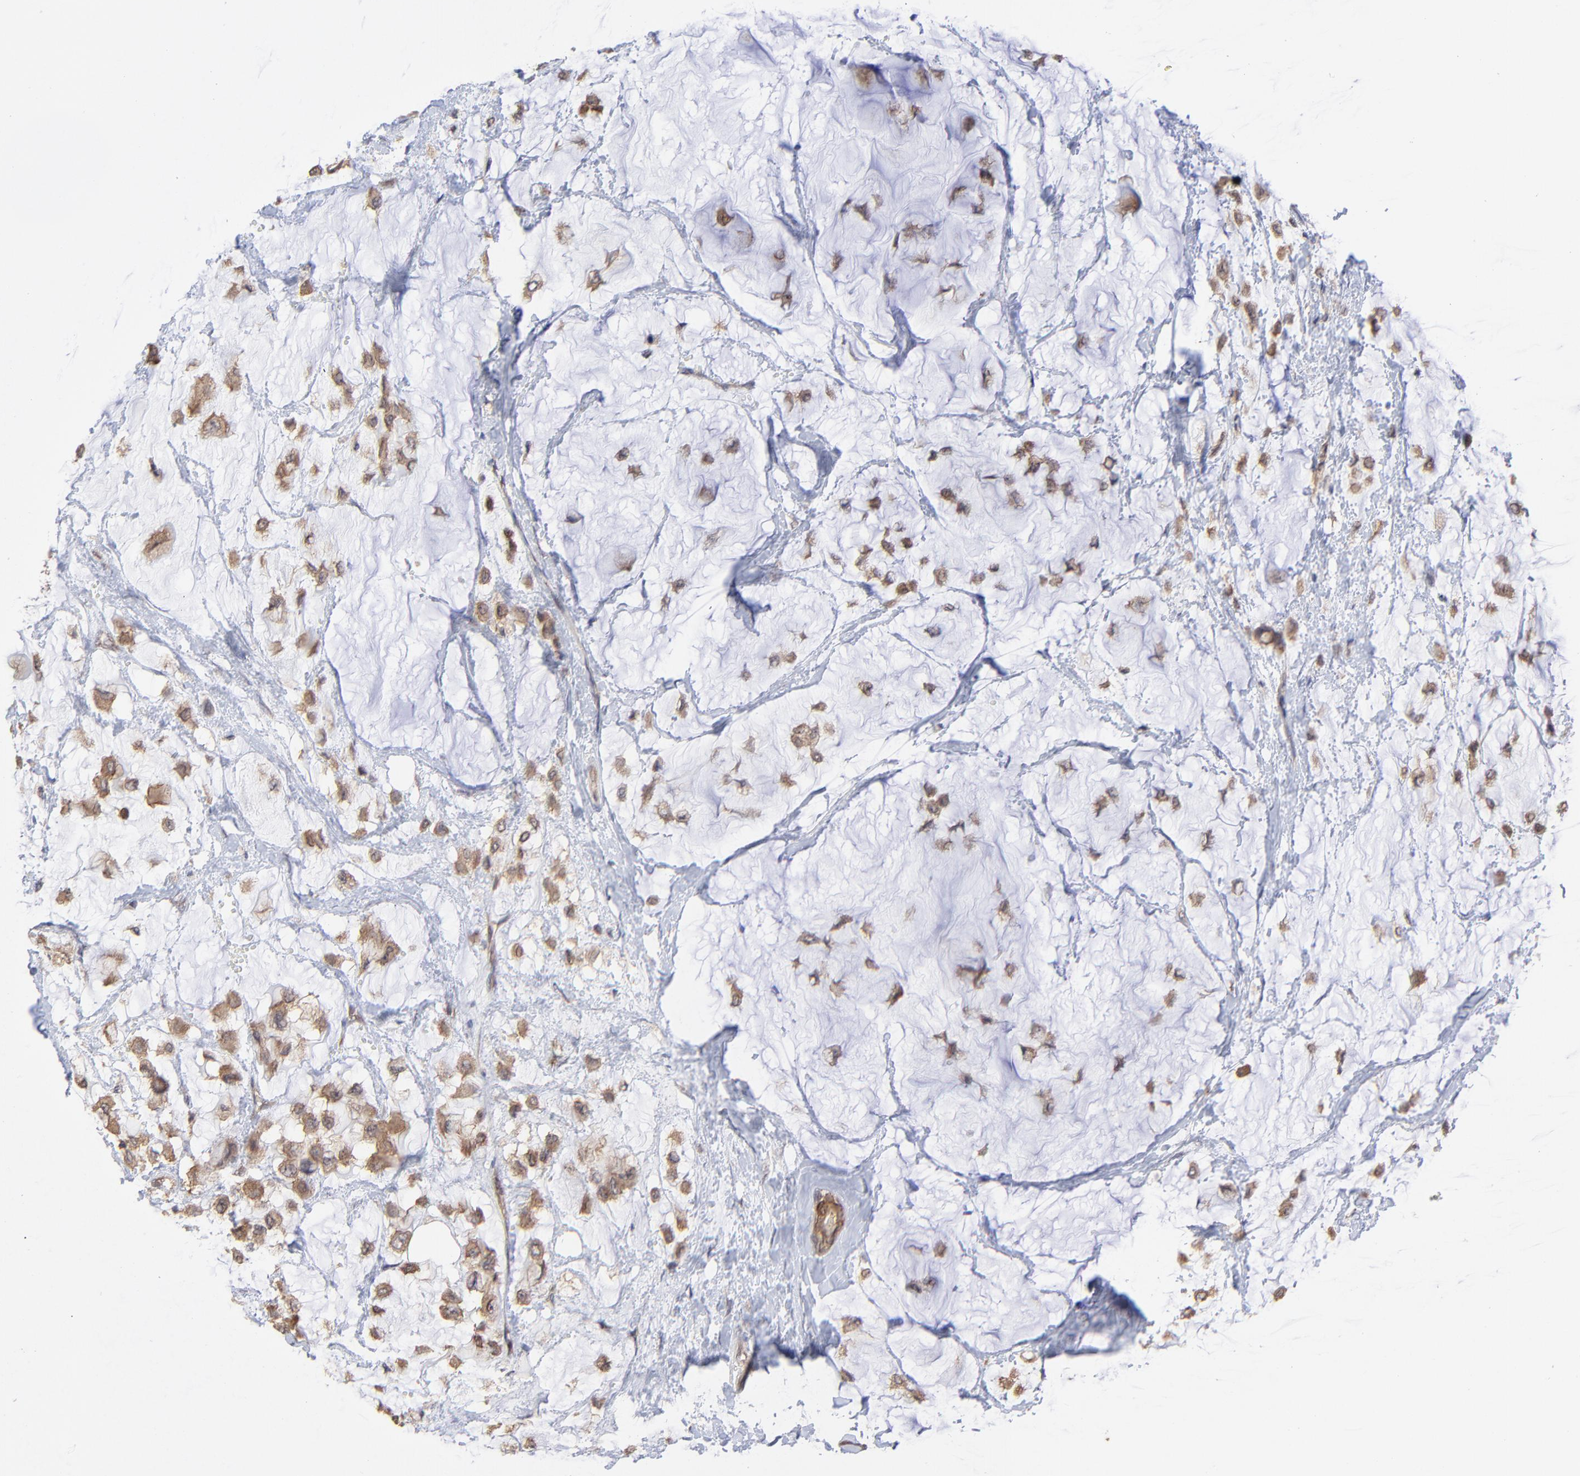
{"staining": {"intensity": "weak", "quantity": ">75%", "location": "cytoplasmic/membranous"}, "tissue": "breast cancer", "cell_type": "Tumor cells", "image_type": "cancer", "snomed": [{"axis": "morphology", "description": "Lobular carcinoma"}, {"axis": "topography", "description": "Breast"}], "caption": "Immunohistochemical staining of breast cancer exhibits weak cytoplasmic/membranous protein expression in about >75% of tumor cells.", "gene": "GART", "patient": {"sex": "female", "age": 85}}